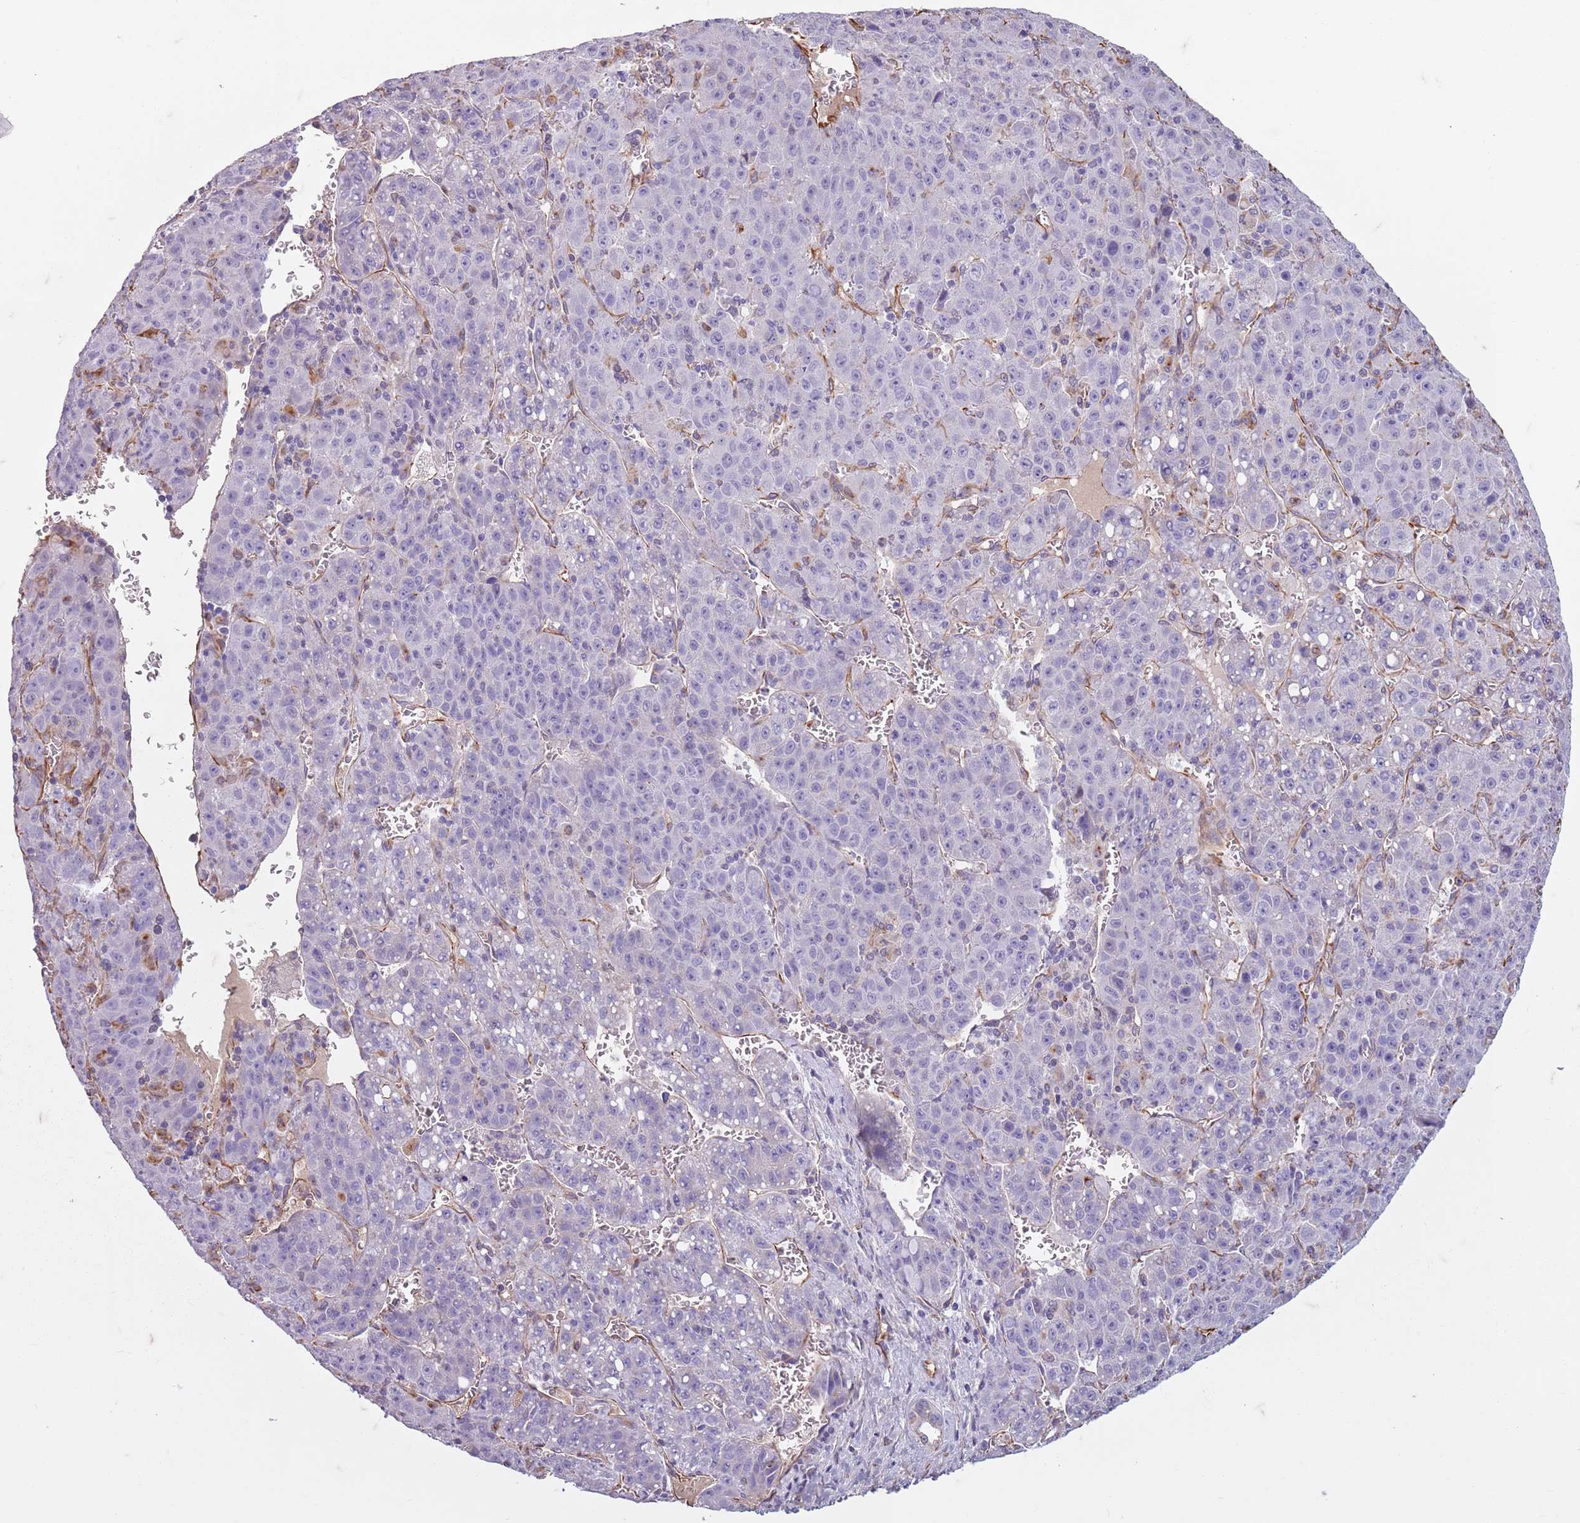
{"staining": {"intensity": "negative", "quantity": "none", "location": "none"}, "tissue": "liver cancer", "cell_type": "Tumor cells", "image_type": "cancer", "snomed": [{"axis": "morphology", "description": "Carcinoma, Hepatocellular, NOS"}, {"axis": "topography", "description": "Liver"}], "caption": "Liver hepatocellular carcinoma was stained to show a protein in brown. There is no significant expression in tumor cells. (IHC, brightfield microscopy, high magnification).", "gene": "TAS2R38", "patient": {"sex": "female", "age": 53}}